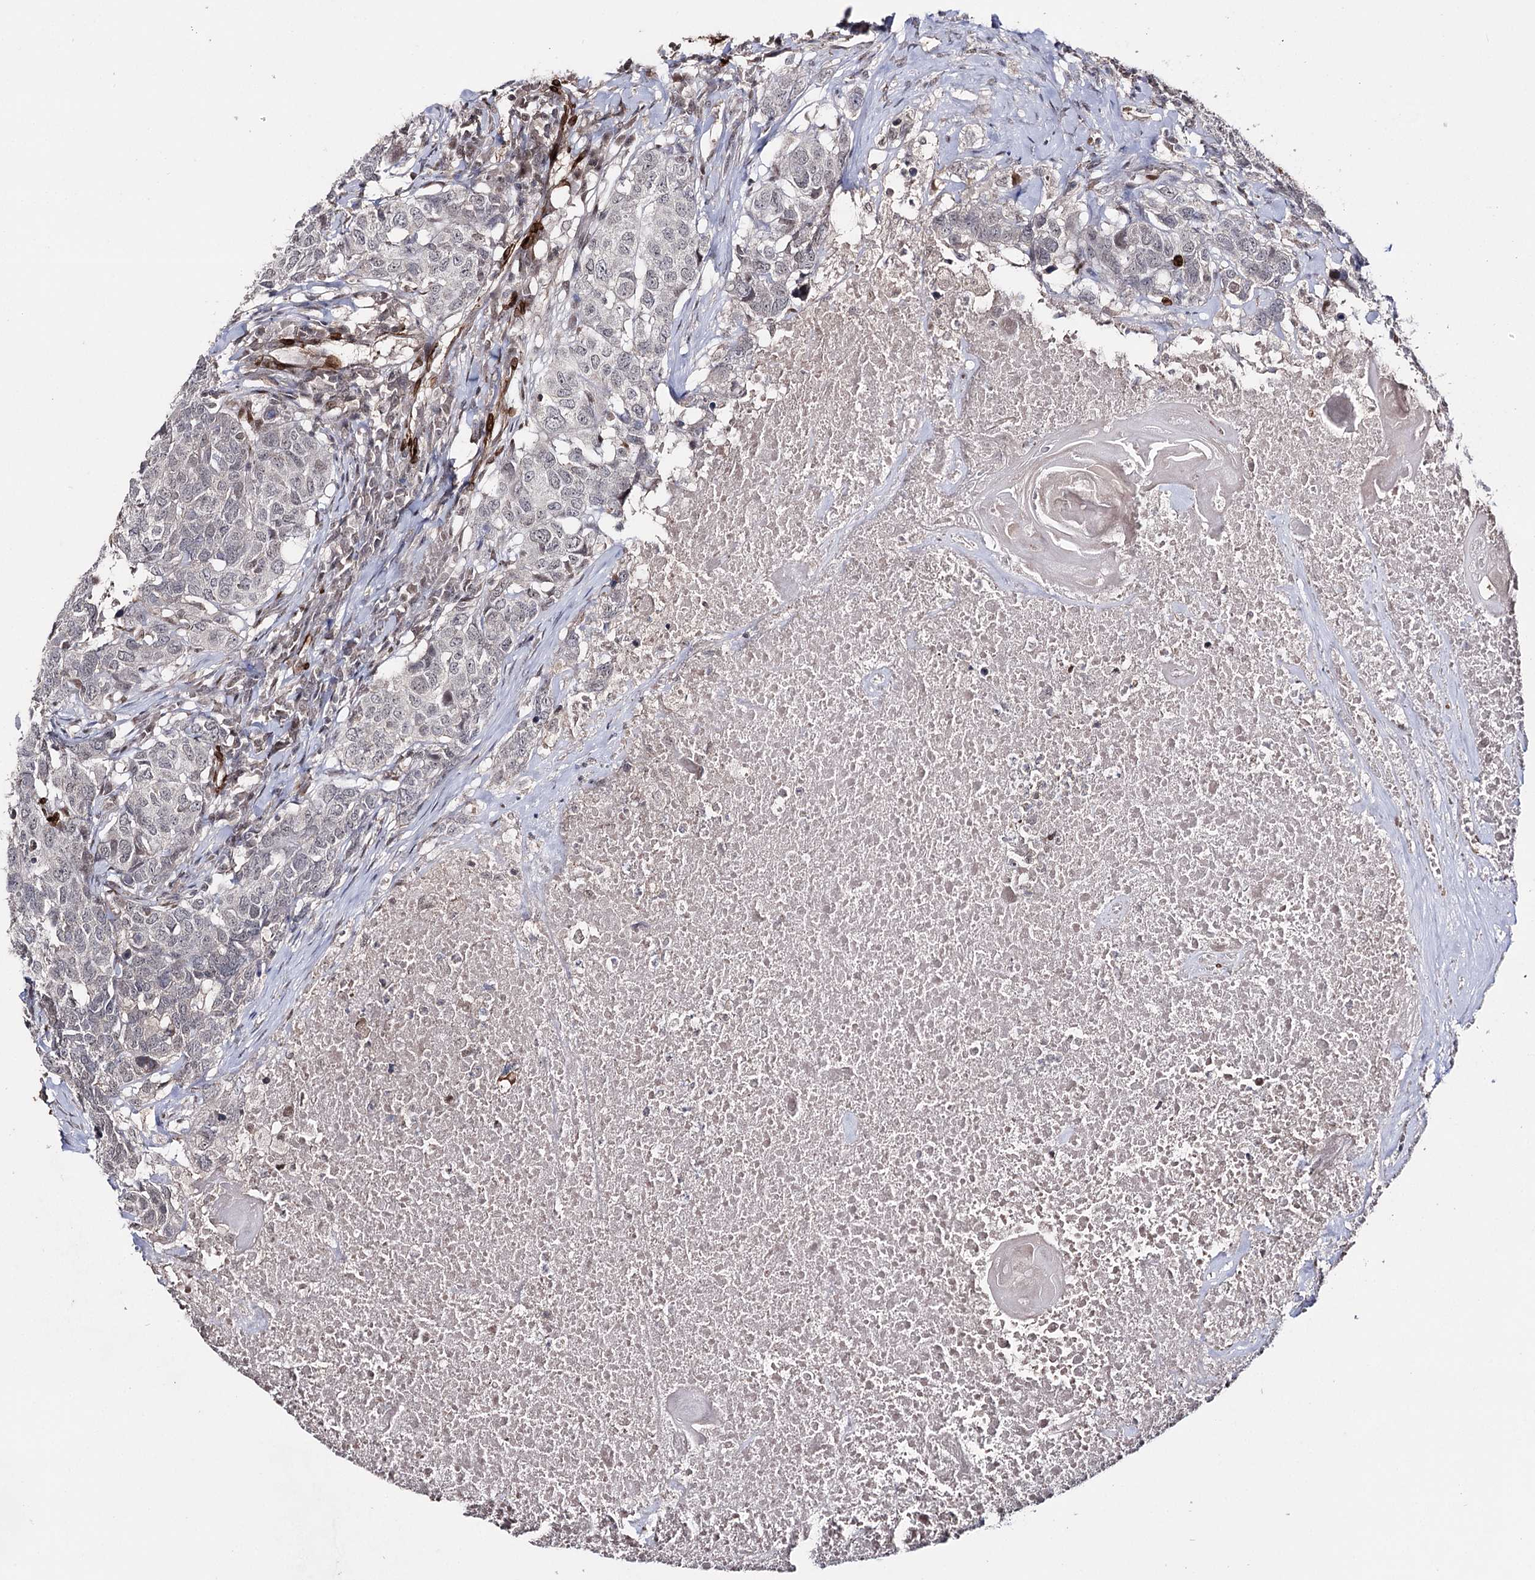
{"staining": {"intensity": "negative", "quantity": "none", "location": "none"}, "tissue": "head and neck cancer", "cell_type": "Tumor cells", "image_type": "cancer", "snomed": [{"axis": "morphology", "description": "Squamous cell carcinoma, NOS"}, {"axis": "topography", "description": "Head-Neck"}], "caption": "Immunohistochemistry (IHC) of head and neck cancer exhibits no positivity in tumor cells.", "gene": "HSD11B2", "patient": {"sex": "male", "age": 66}}